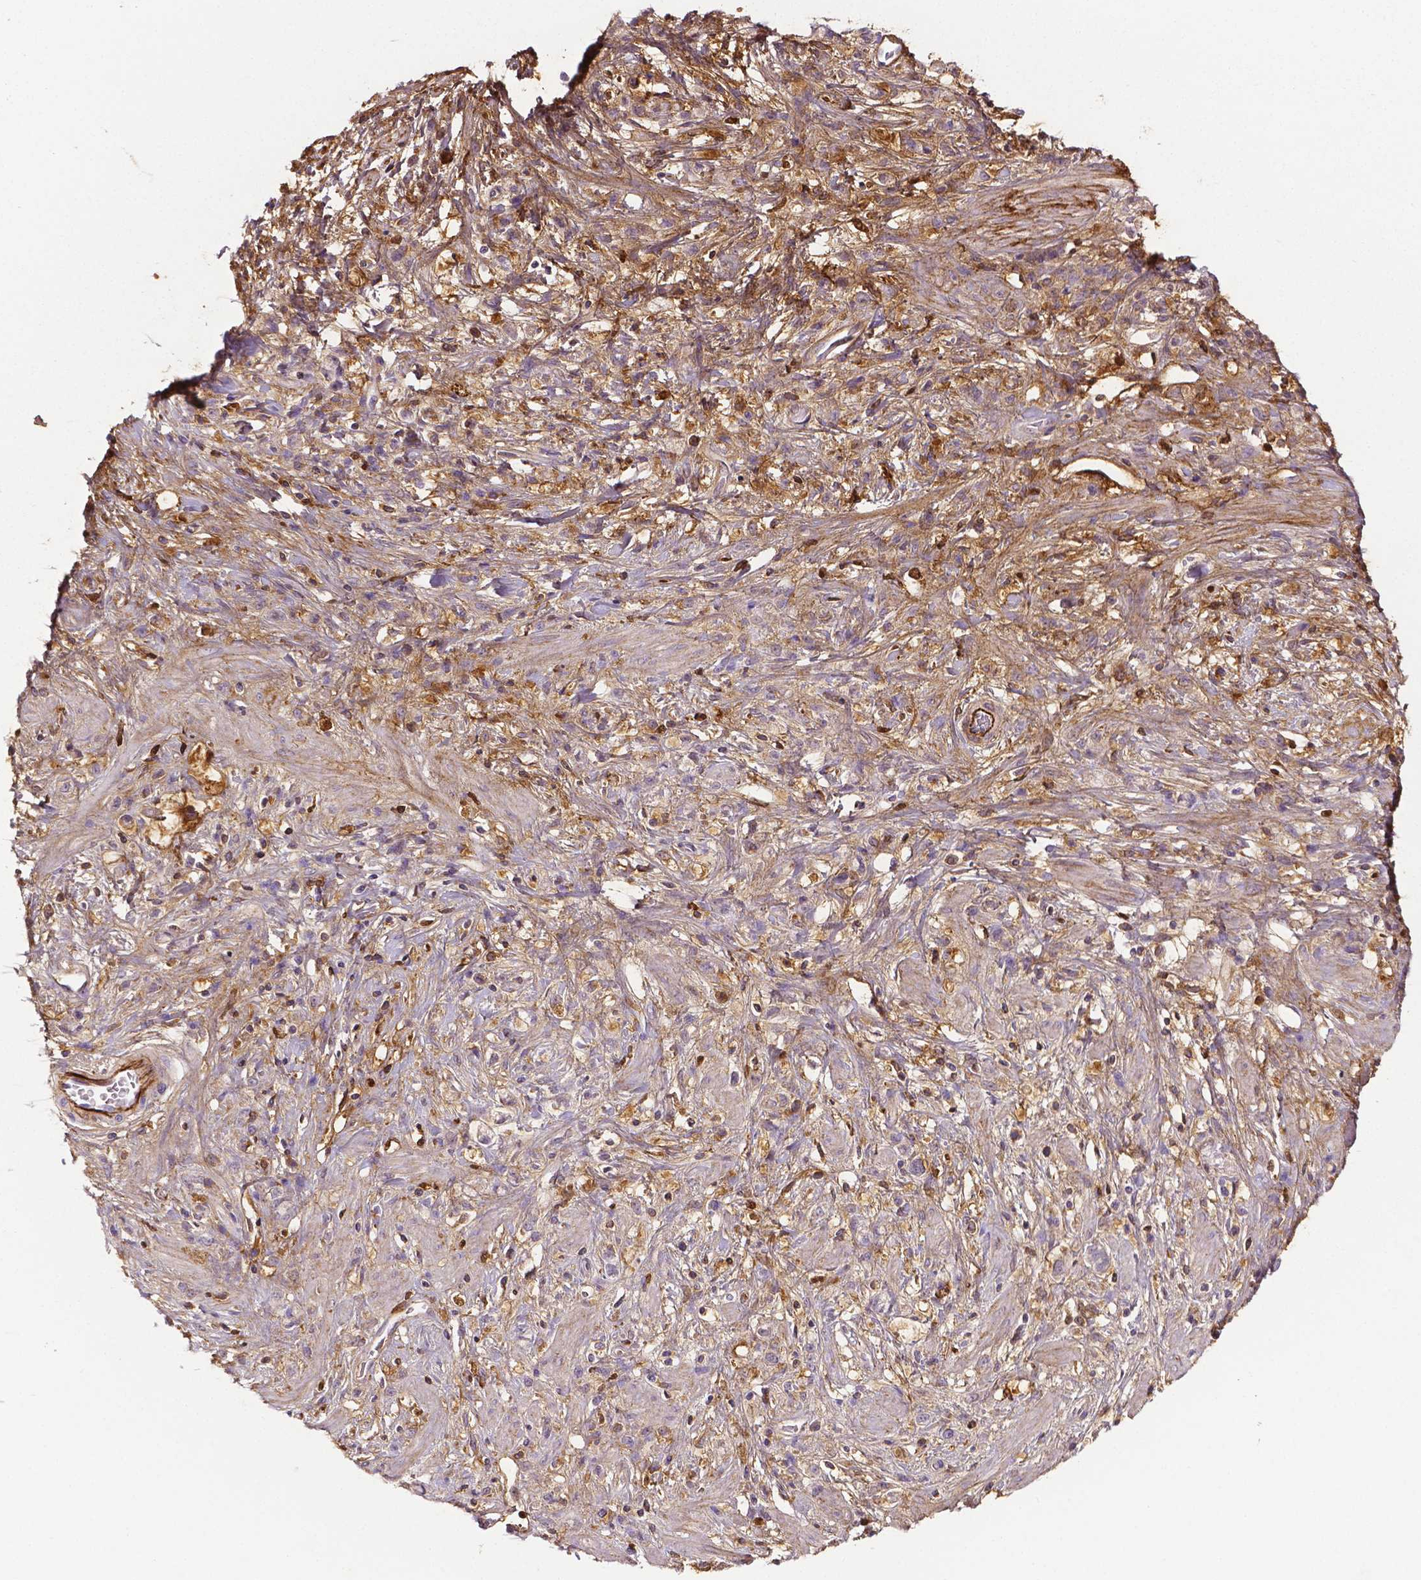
{"staining": {"intensity": "weak", "quantity": "25%-75%", "location": "cytoplasmic/membranous"}, "tissue": "stomach cancer", "cell_type": "Tumor cells", "image_type": "cancer", "snomed": [{"axis": "morphology", "description": "Adenocarcinoma, NOS"}, {"axis": "topography", "description": "Stomach"}], "caption": "Immunohistochemistry (IHC) image of neoplastic tissue: stomach cancer (adenocarcinoma) stained using immunohistochemistry (IHC) displays low levels of weak protein expression localized specifically in the cytoplasmic/membranous of tumor cells, appearing as a cytoplasmic/membranous brown color.", "gene": "FBLN1", "patient": {"sex": "female", "age": 60}}